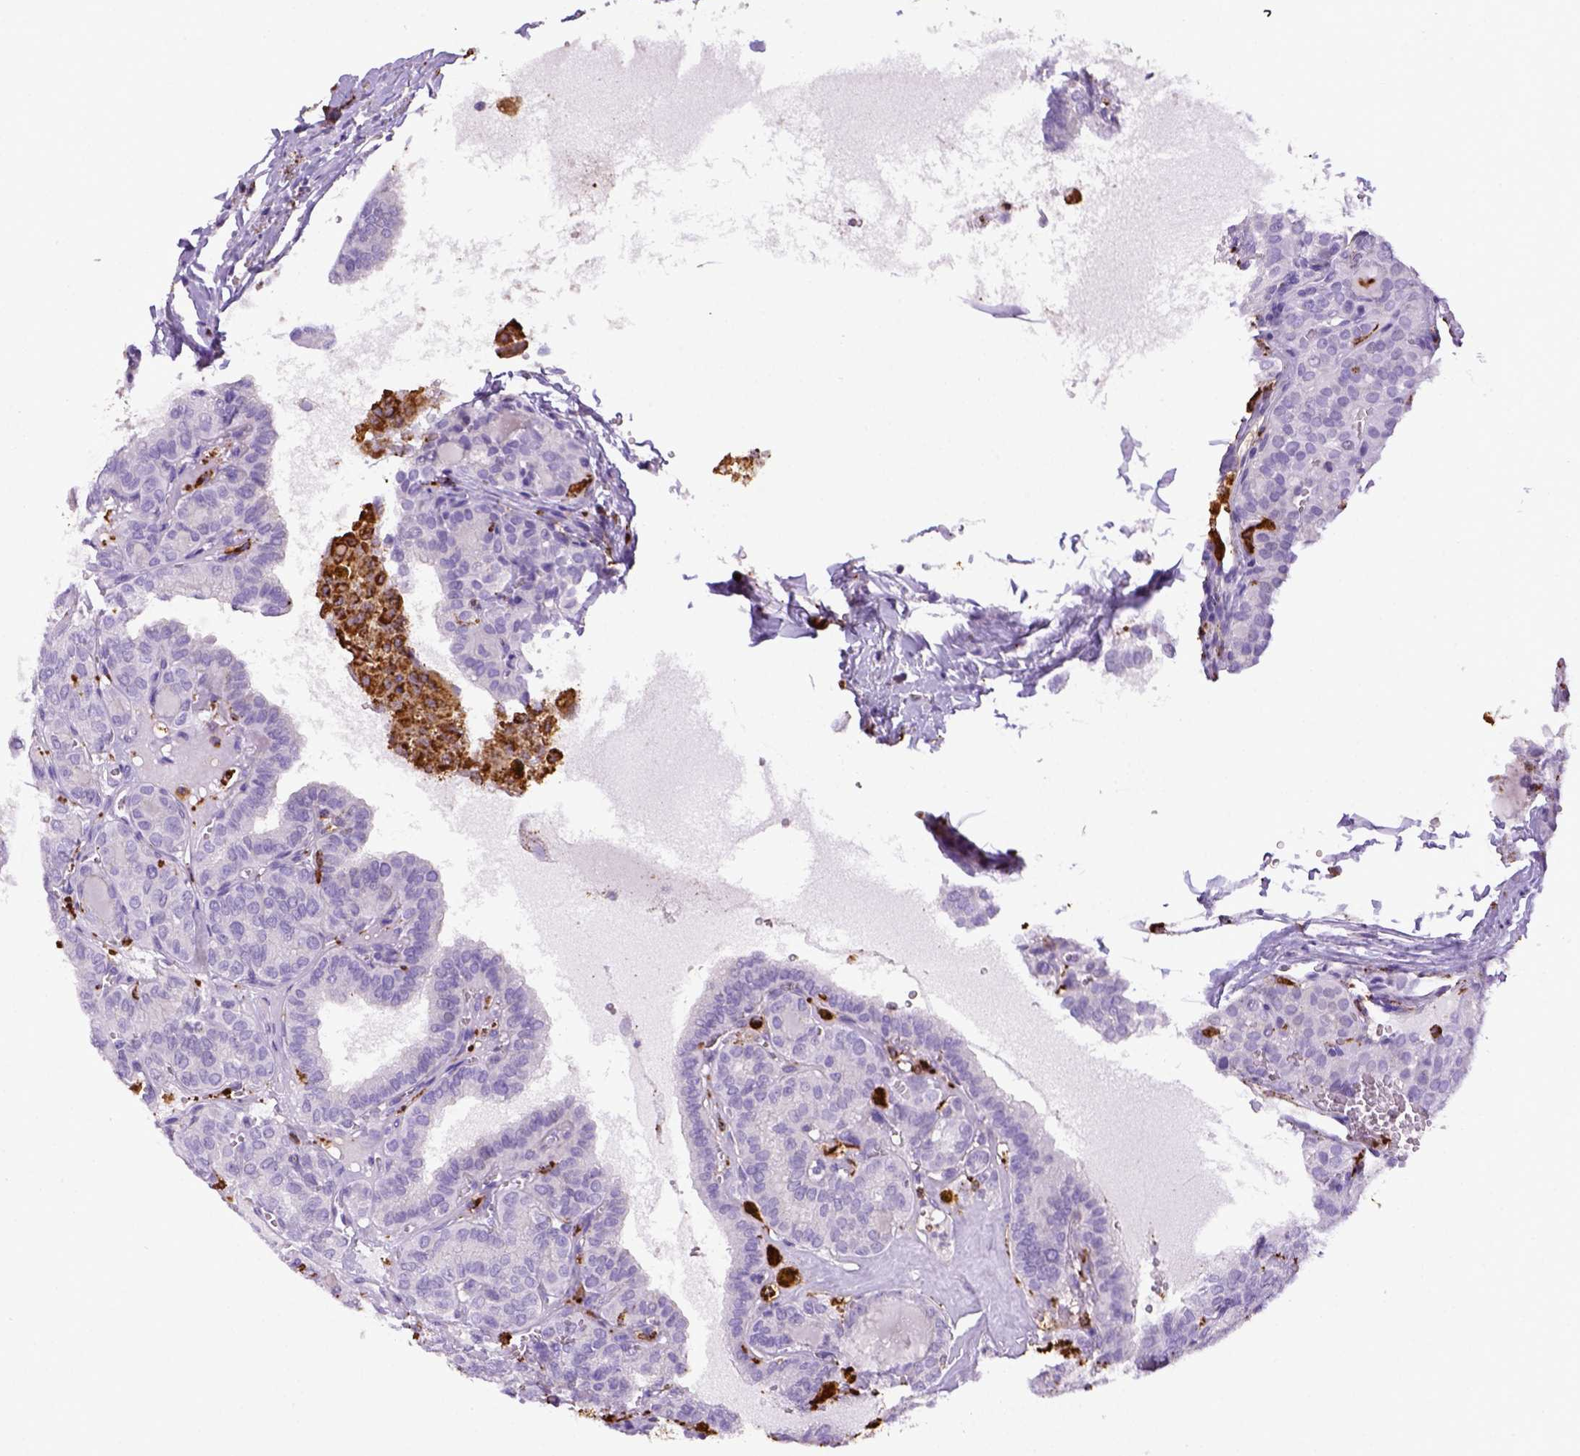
{"staining": {"intensity": "negative", "quantity": "none", "location": "none"}, "tissue": "thyroid cancer", "cell_type": "Tumor cells", "image_type": "cancer", "snomed": [{"axis": "morphology", "description": "Papillary adenocarcinoma, NOS"}, {"axis": "topography", "description": "Thyroid gland"}], "caption": "The IHC histopathology image has no significant positivity in tumor cells of thyroid papillary adenocarcinoma tissue. The staining was performed using DAB (3,3'-diaminobenzidine) to visualize the protein expression in brown, while the nuclei were stained in blue with hematoxylin (Magnification: 20x).", "gene": "CD68", "patient": {"sex": "female", "age": 41}}